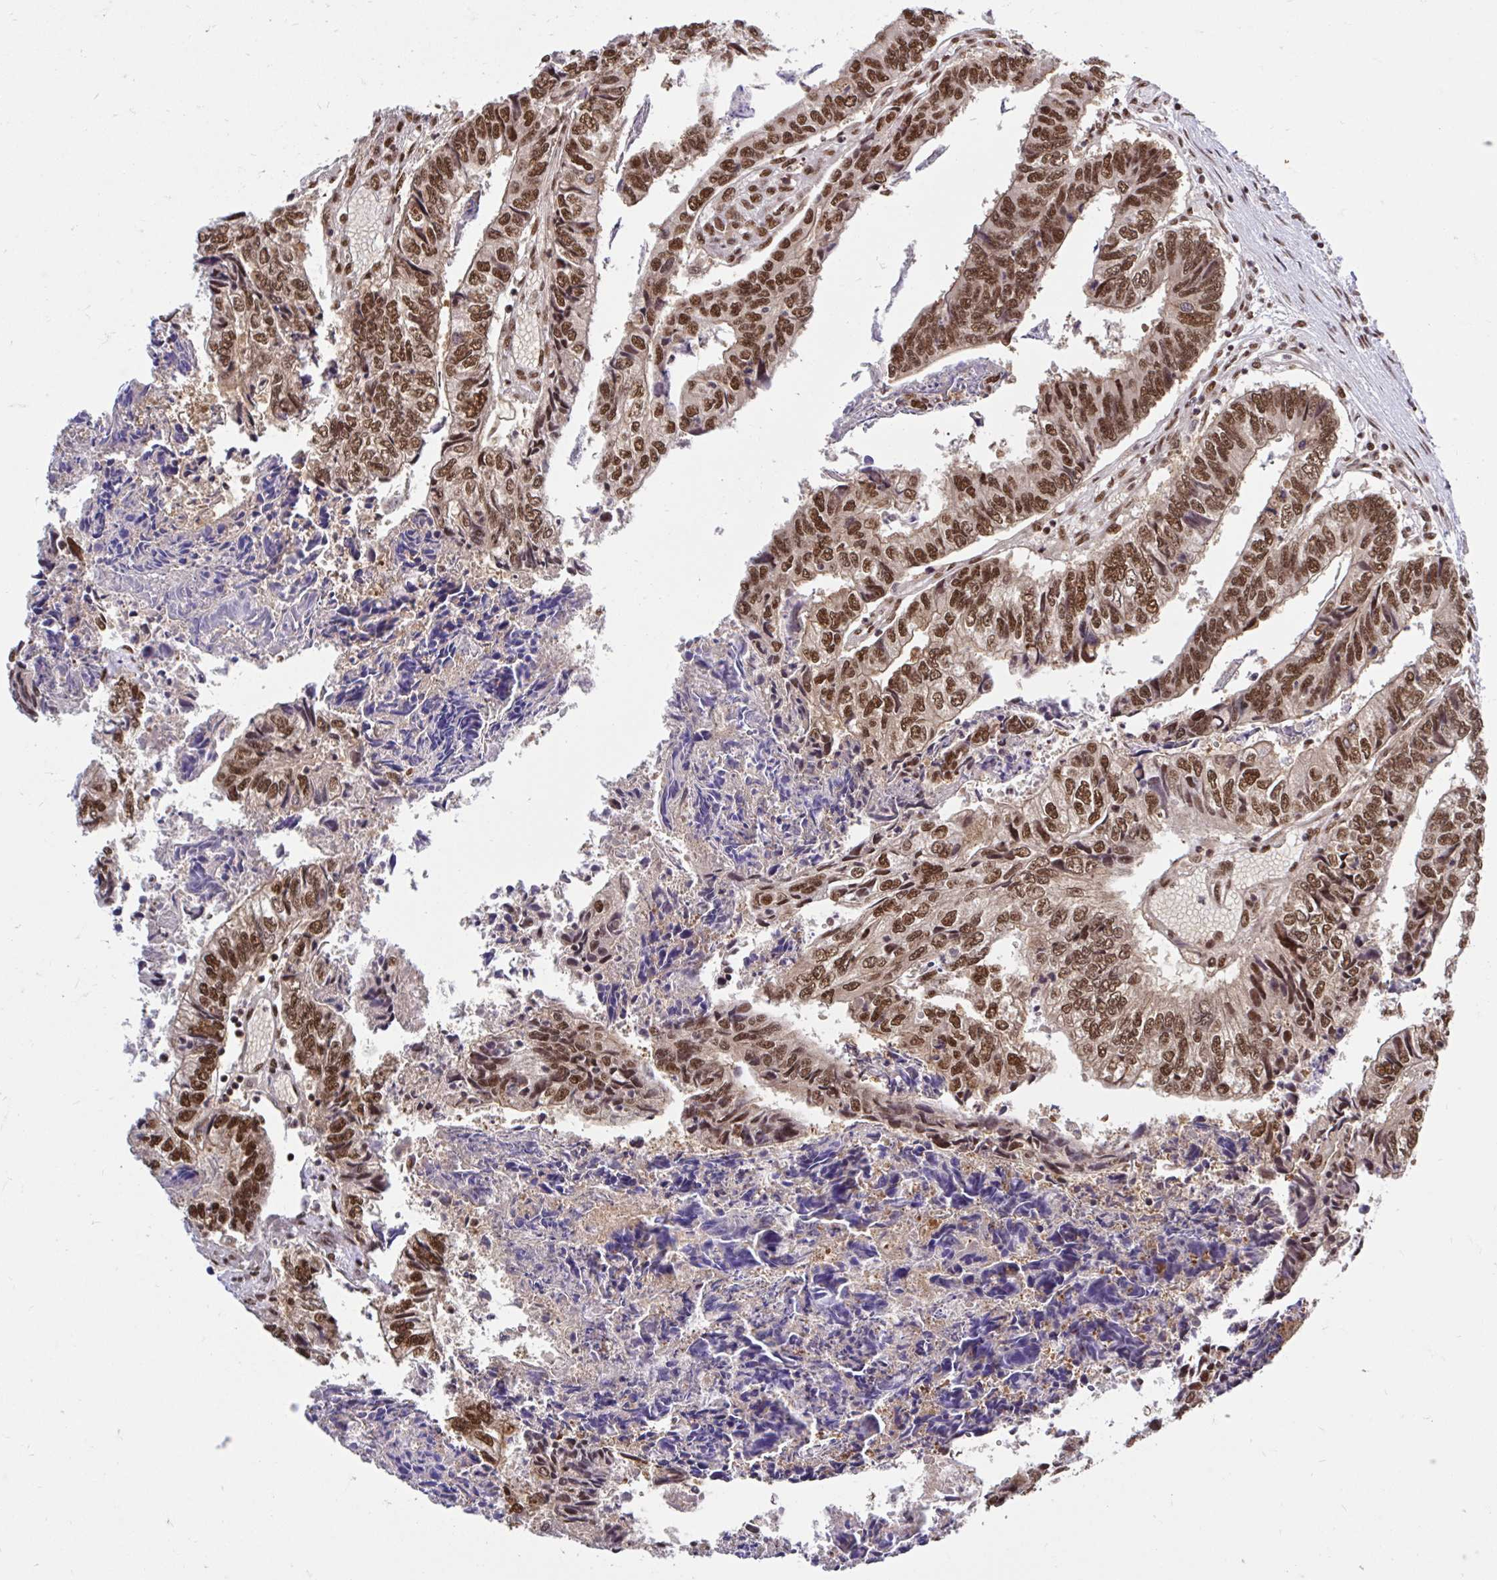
{"staining": {"intensity": "strong", "quantity": ">75%", "location": "nuclear"}, "tissue": "colorectal cancer", "cell_type": "Tumor cells", "image_type": "cancer", "snomed": [{"axis": "morphology", "description": "Adenocarcinoma, NOS"}, {"axis": "topography", "description": "Colon"}], "caption": "Protein expression analysis of colorectal adenocarcinoma exhibits strong nuclear expression in about >75% of tumor cells.", "gene": "ABCA9", "patient": {"sex": "male", "age": 86}}